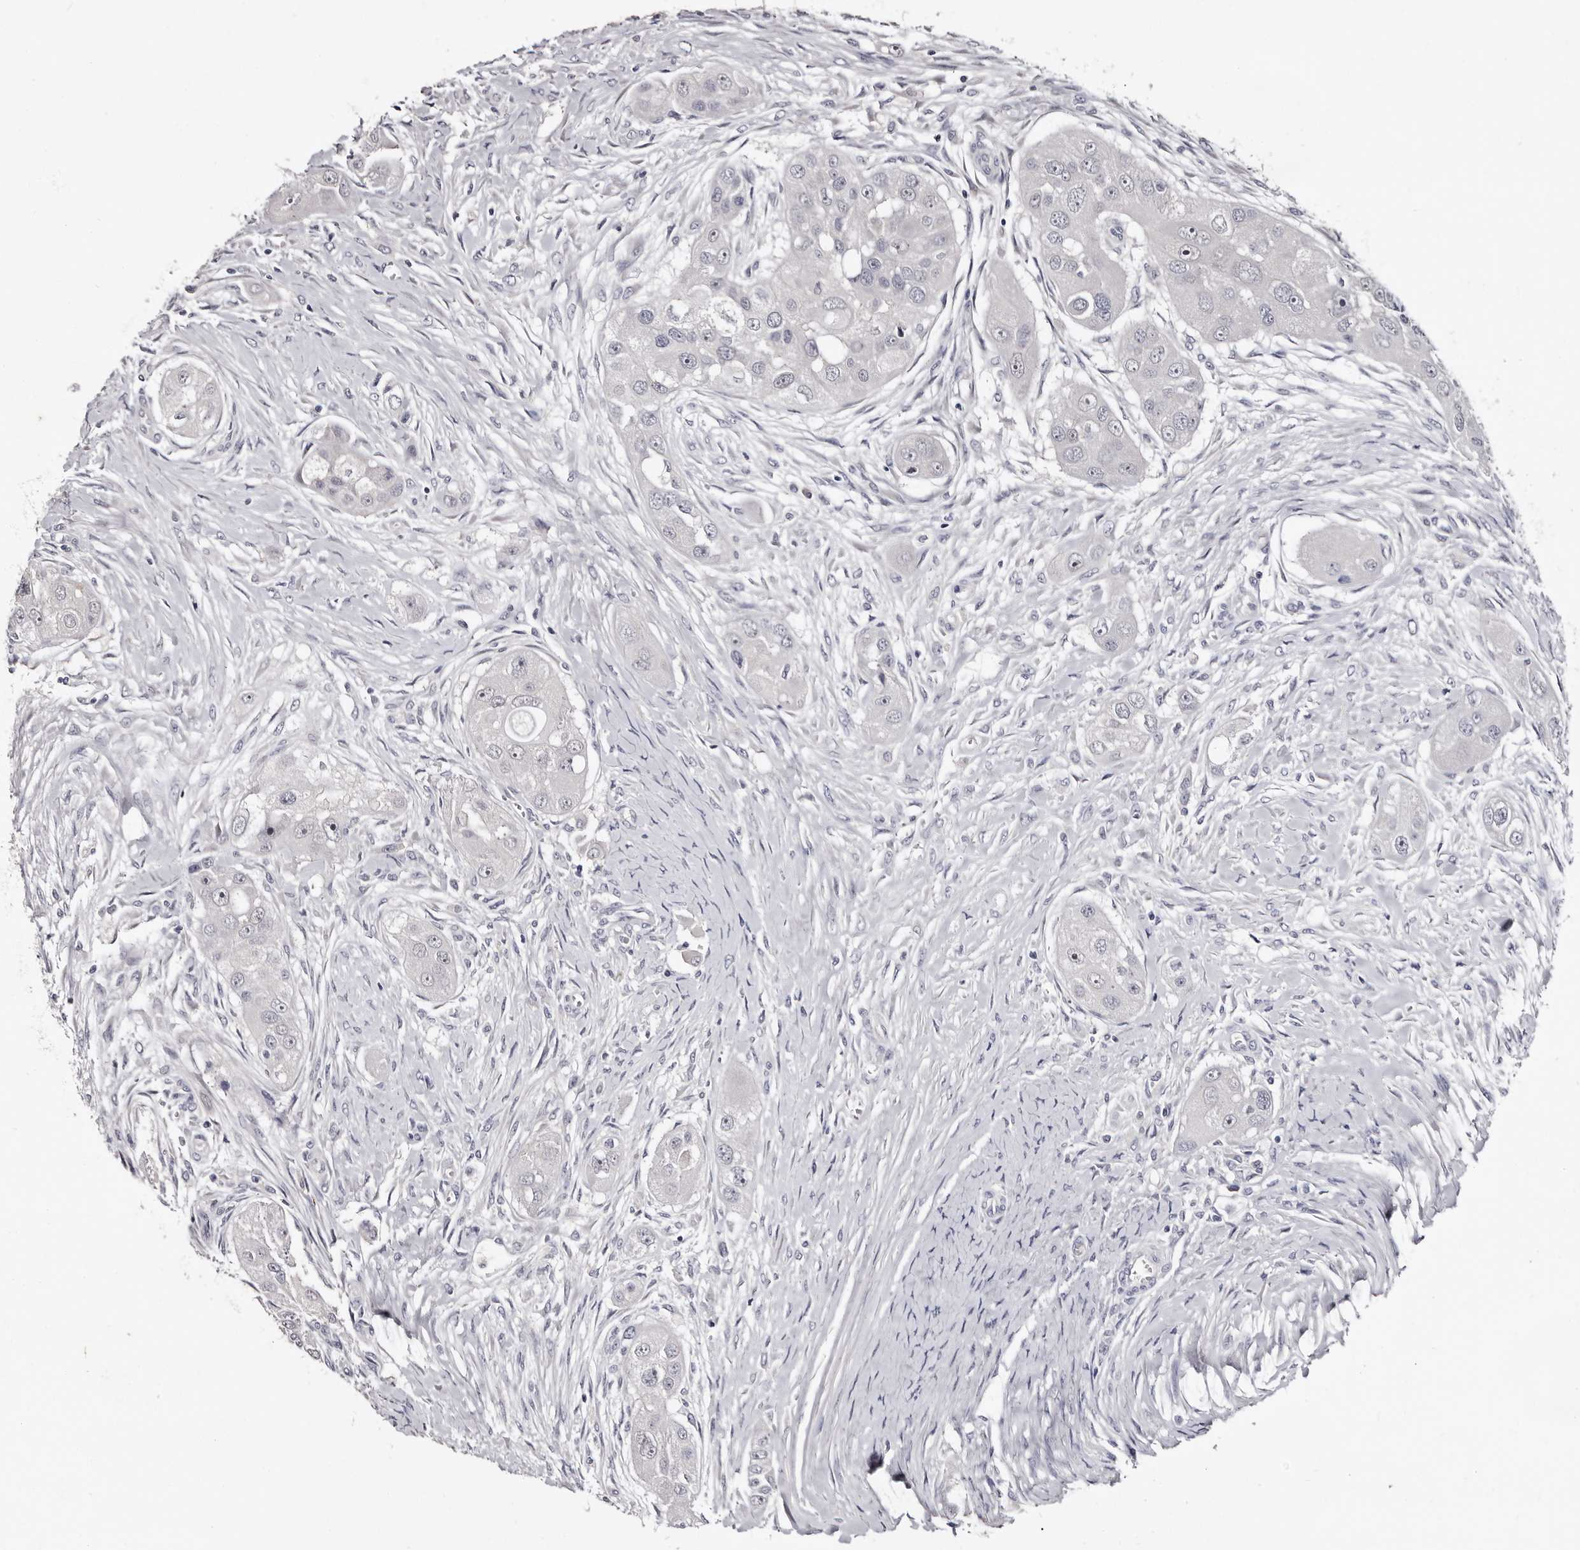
{"staining": {"intensity": "negative", "quantity": "none", "location": "none"}, "tissue": "head and neck cancer", "cell_type": "Tumor cells", "image_type": "cancer", "snomed": [{"axis": "morphology", "description": "Normal tissue, NOS"}, {"axis": "morphology", "description": "Squamous cell carcinoma, NOS"}, {"axis": "topography", "description": "Skeletal muscle"}, {"axis": "topography", "description": "Head-Neck"}], "caption": "Protein analysis of head and neck cancer shows no significant staining in tumor cells.", "gene": "LANCL2", "patient": {"sex": "male", "age": 51}}